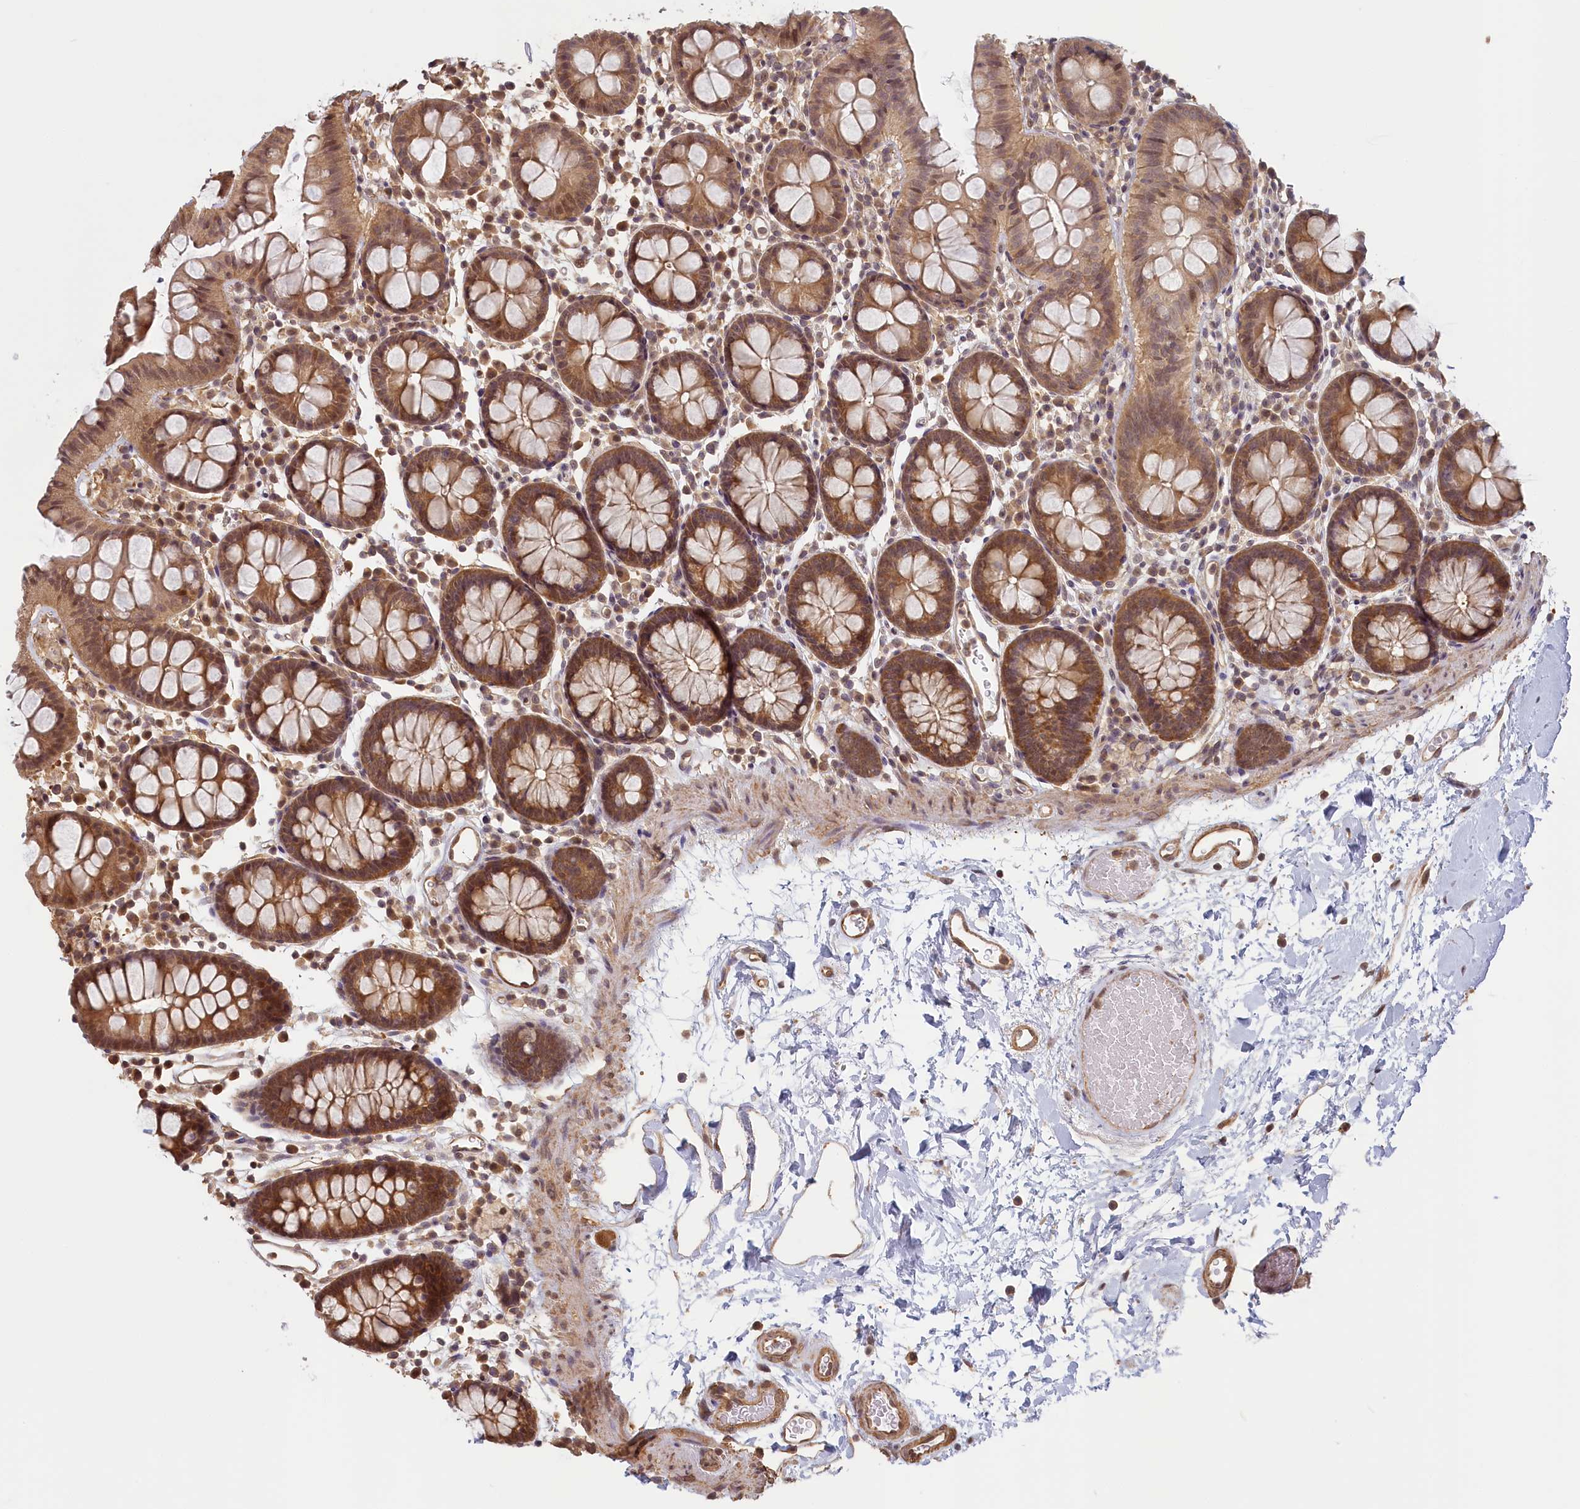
{"staining": {"intensity": "moderate", "quantity": ">75%", "location": "cytoplasmic/membranous,nuclear"}, "tissue": "colon", "cell_type": "Endothelial cells", "image_type": "normal", "snomed": [{"axis": "morphology", "description": "Normal tissue, NOS"}, {"axis": "topography", "description": "Colon"}], "caption": "About >75% of endothelial cells in unremarkable human colon reveal moderate cytoplasmic/membranous,nuclear protein expression as visualized by brown immunohistochemical staining.", "gene": "C19orf44", "patient": {"sex": "male", "age": 75}}